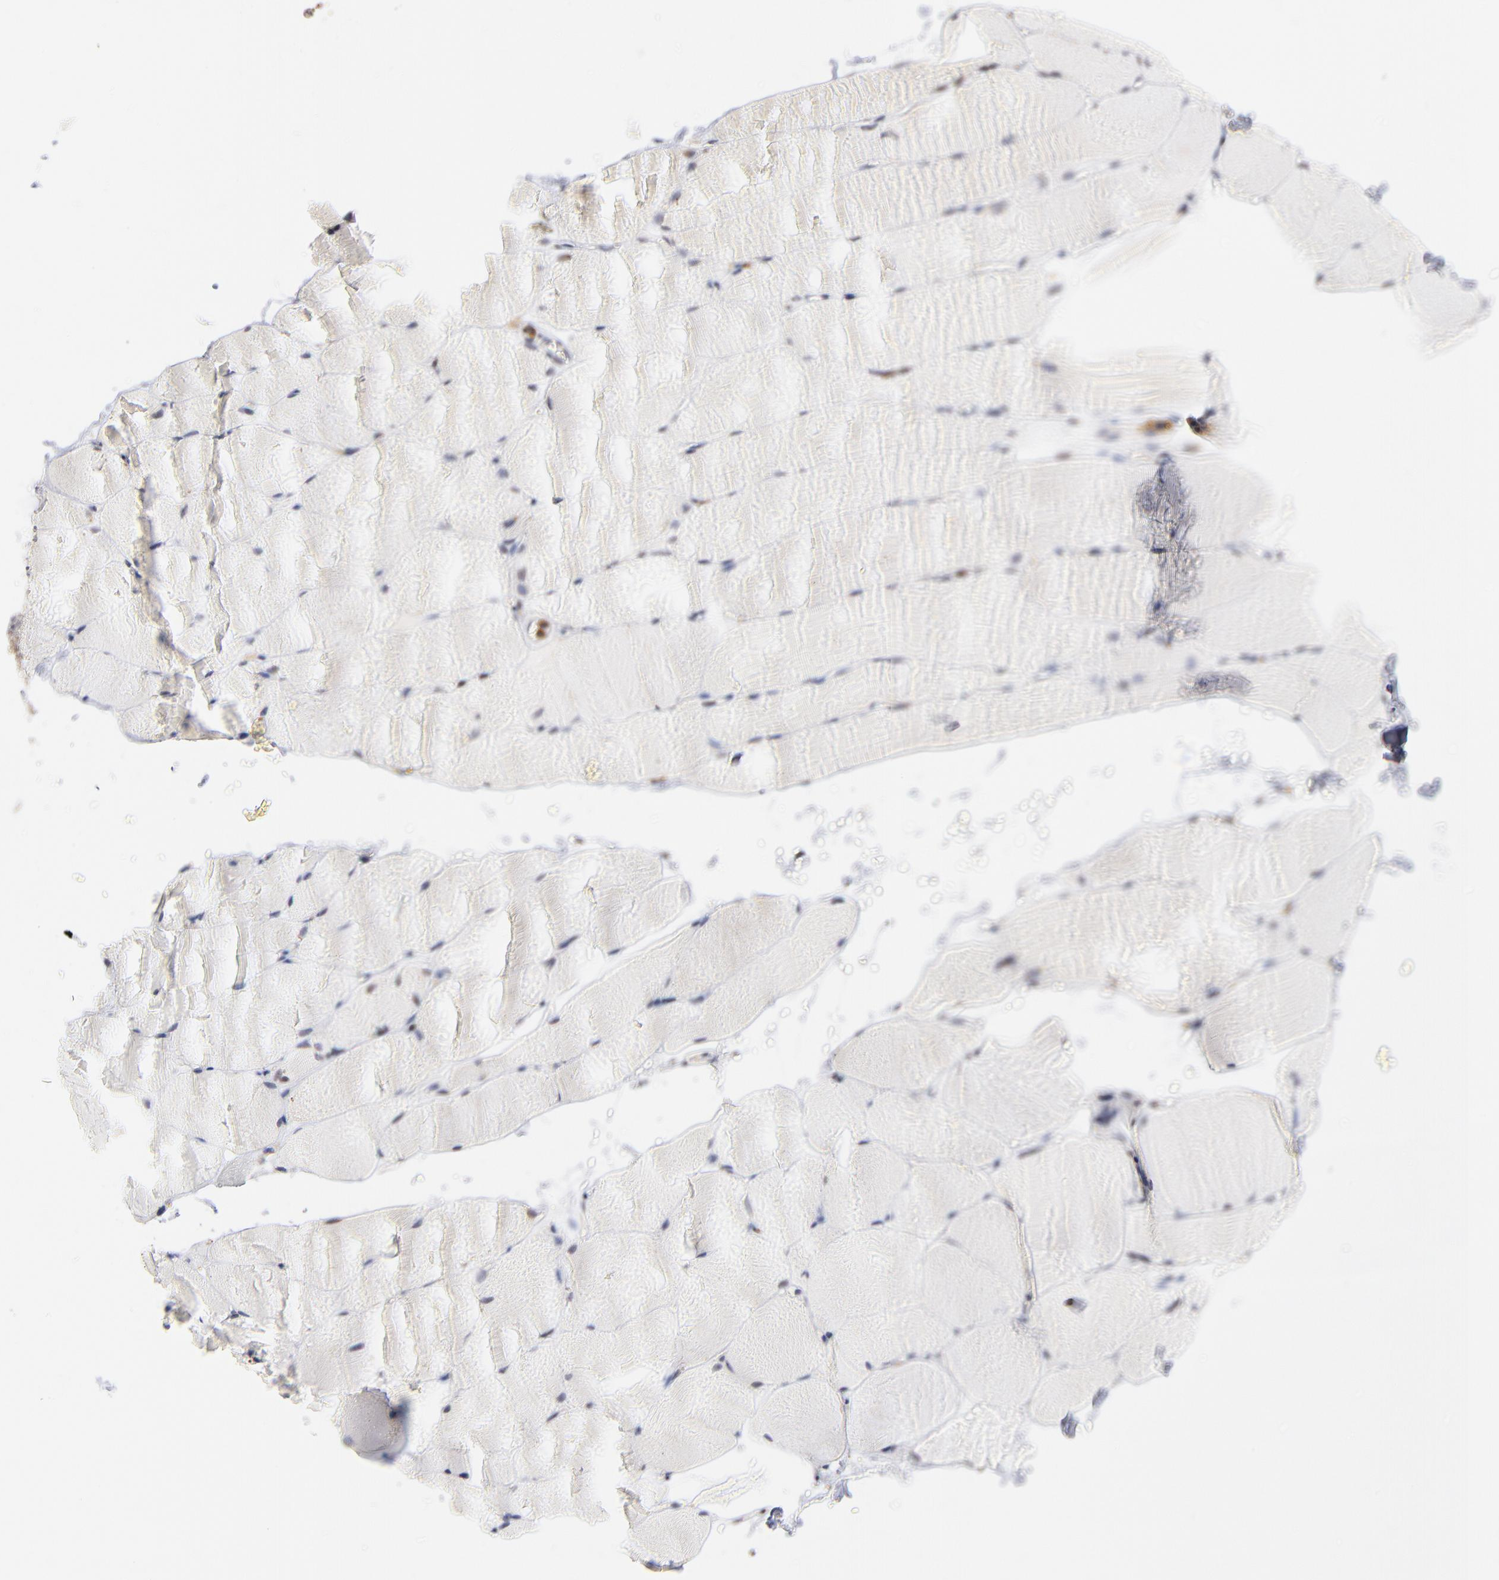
{"staining": {"intensity": "negative", "quantity": "none", "location": "none"}, "tissue": "skeletal muscle", "cell_type": "Myocytes", "image_type": "normal", "snomed": [{"axis": "morphology", "description": "Normal tissue, NOS"}, {"axis": "topography", "description": "Skeletal muscle"}, {"axis": "topography", "description": "Parathyroid gland"}], "caption": "DAB immunohistochemical staining of unremarkable skeletal muscle shows no significant positivity in myocytes.", "gene": "WIPF1", "patient": {"sex": "female", "age": 37}}